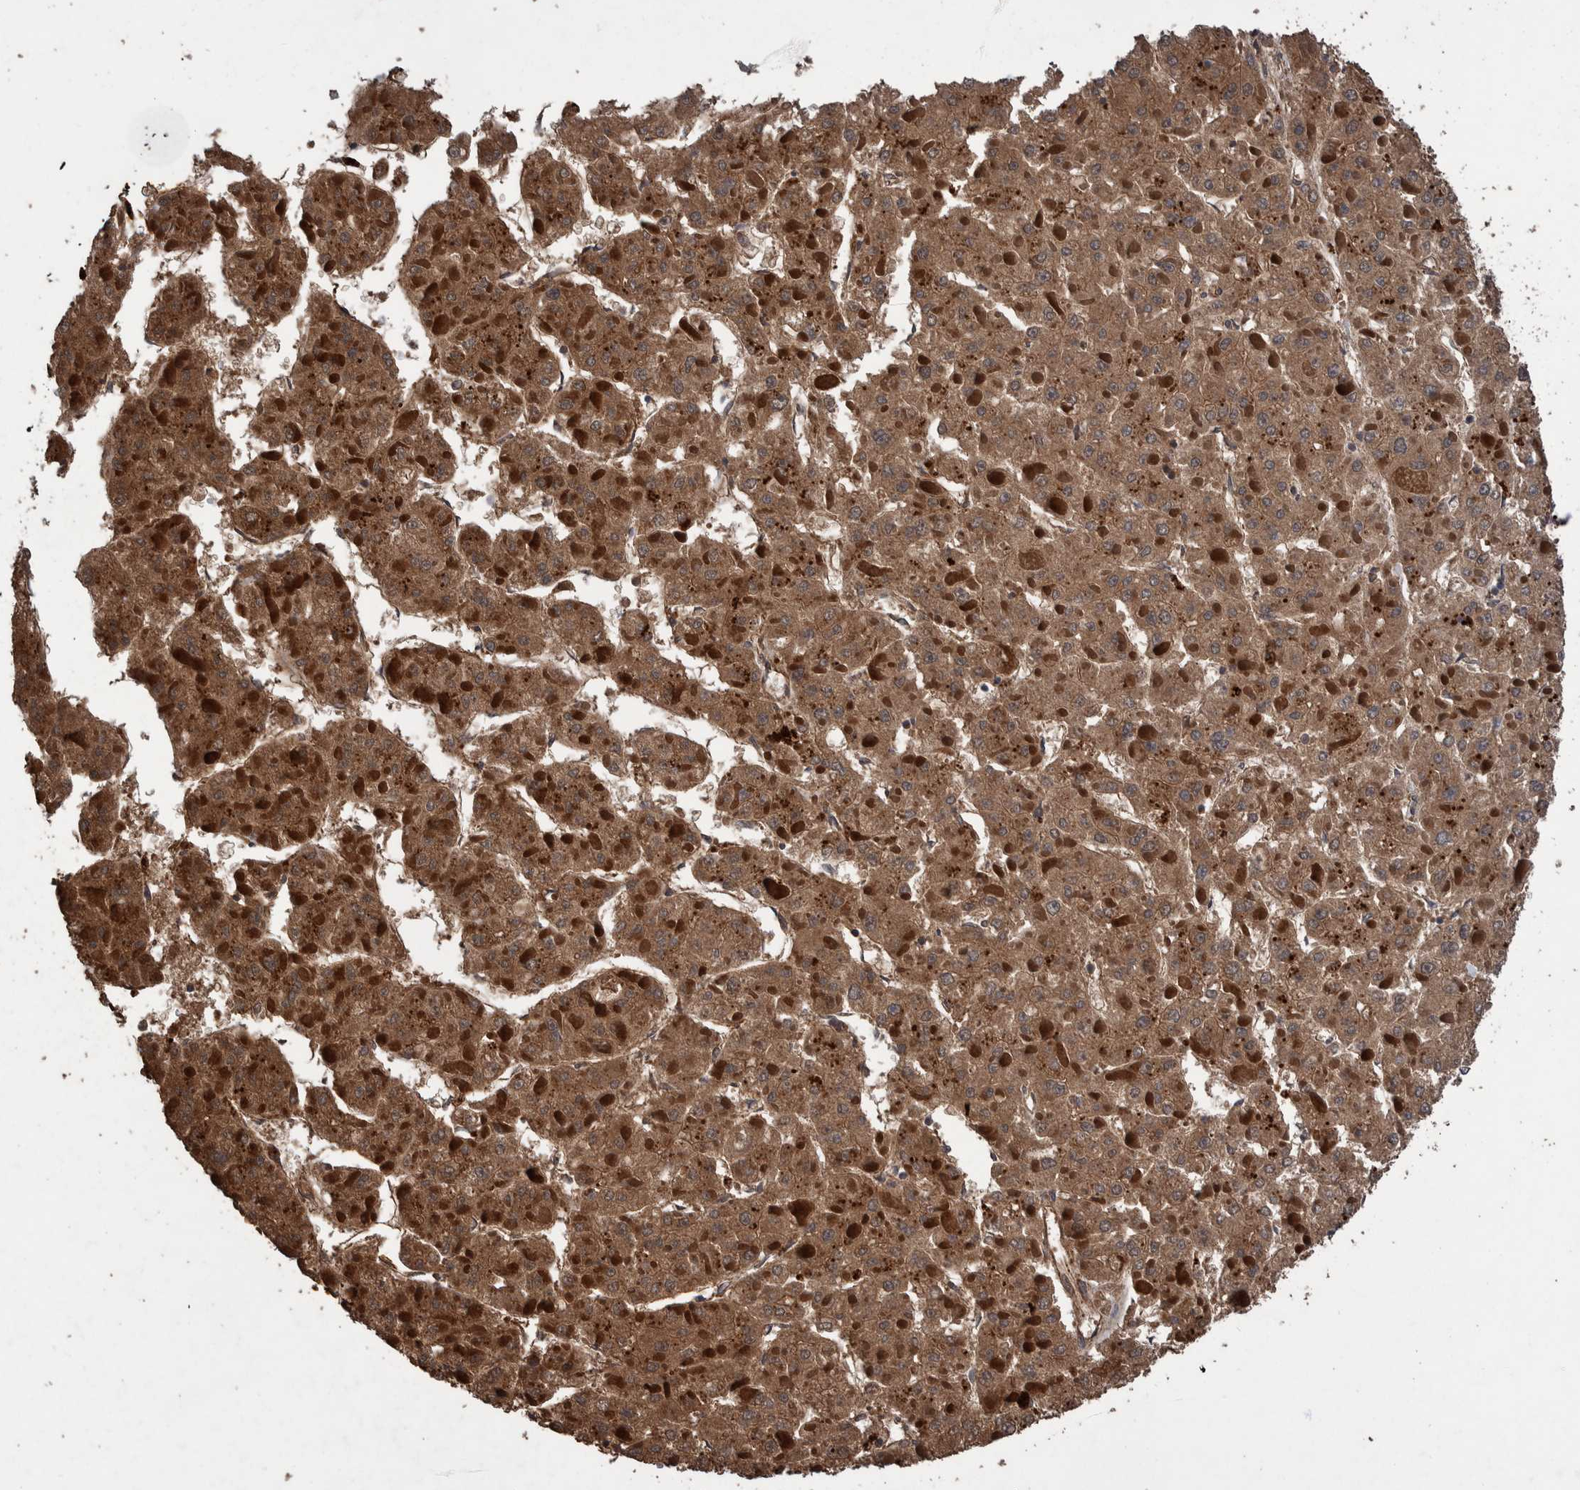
{"staining": {"intensity": "strong", "quantity": ">75%", "location": "cytoplasmic/membranous"}, "tissue": "liver cancer", "cell_type": "Tumor cells", "image_type": "cancer", "snomed": [{"axis": "morphology", "description": "Carcinoma, Hepatocellular, NOS"}, {"axis": "topography", "description": "Liver"}], "caption": "A photomicrograph of human liver hepatocellular carcinoma stained for a protein demonstrates strong cytoplasmic/membranous brown staining in tumor cells.", "gene": "TRIM16", "patient": {"sex": "female", "age": 73}}